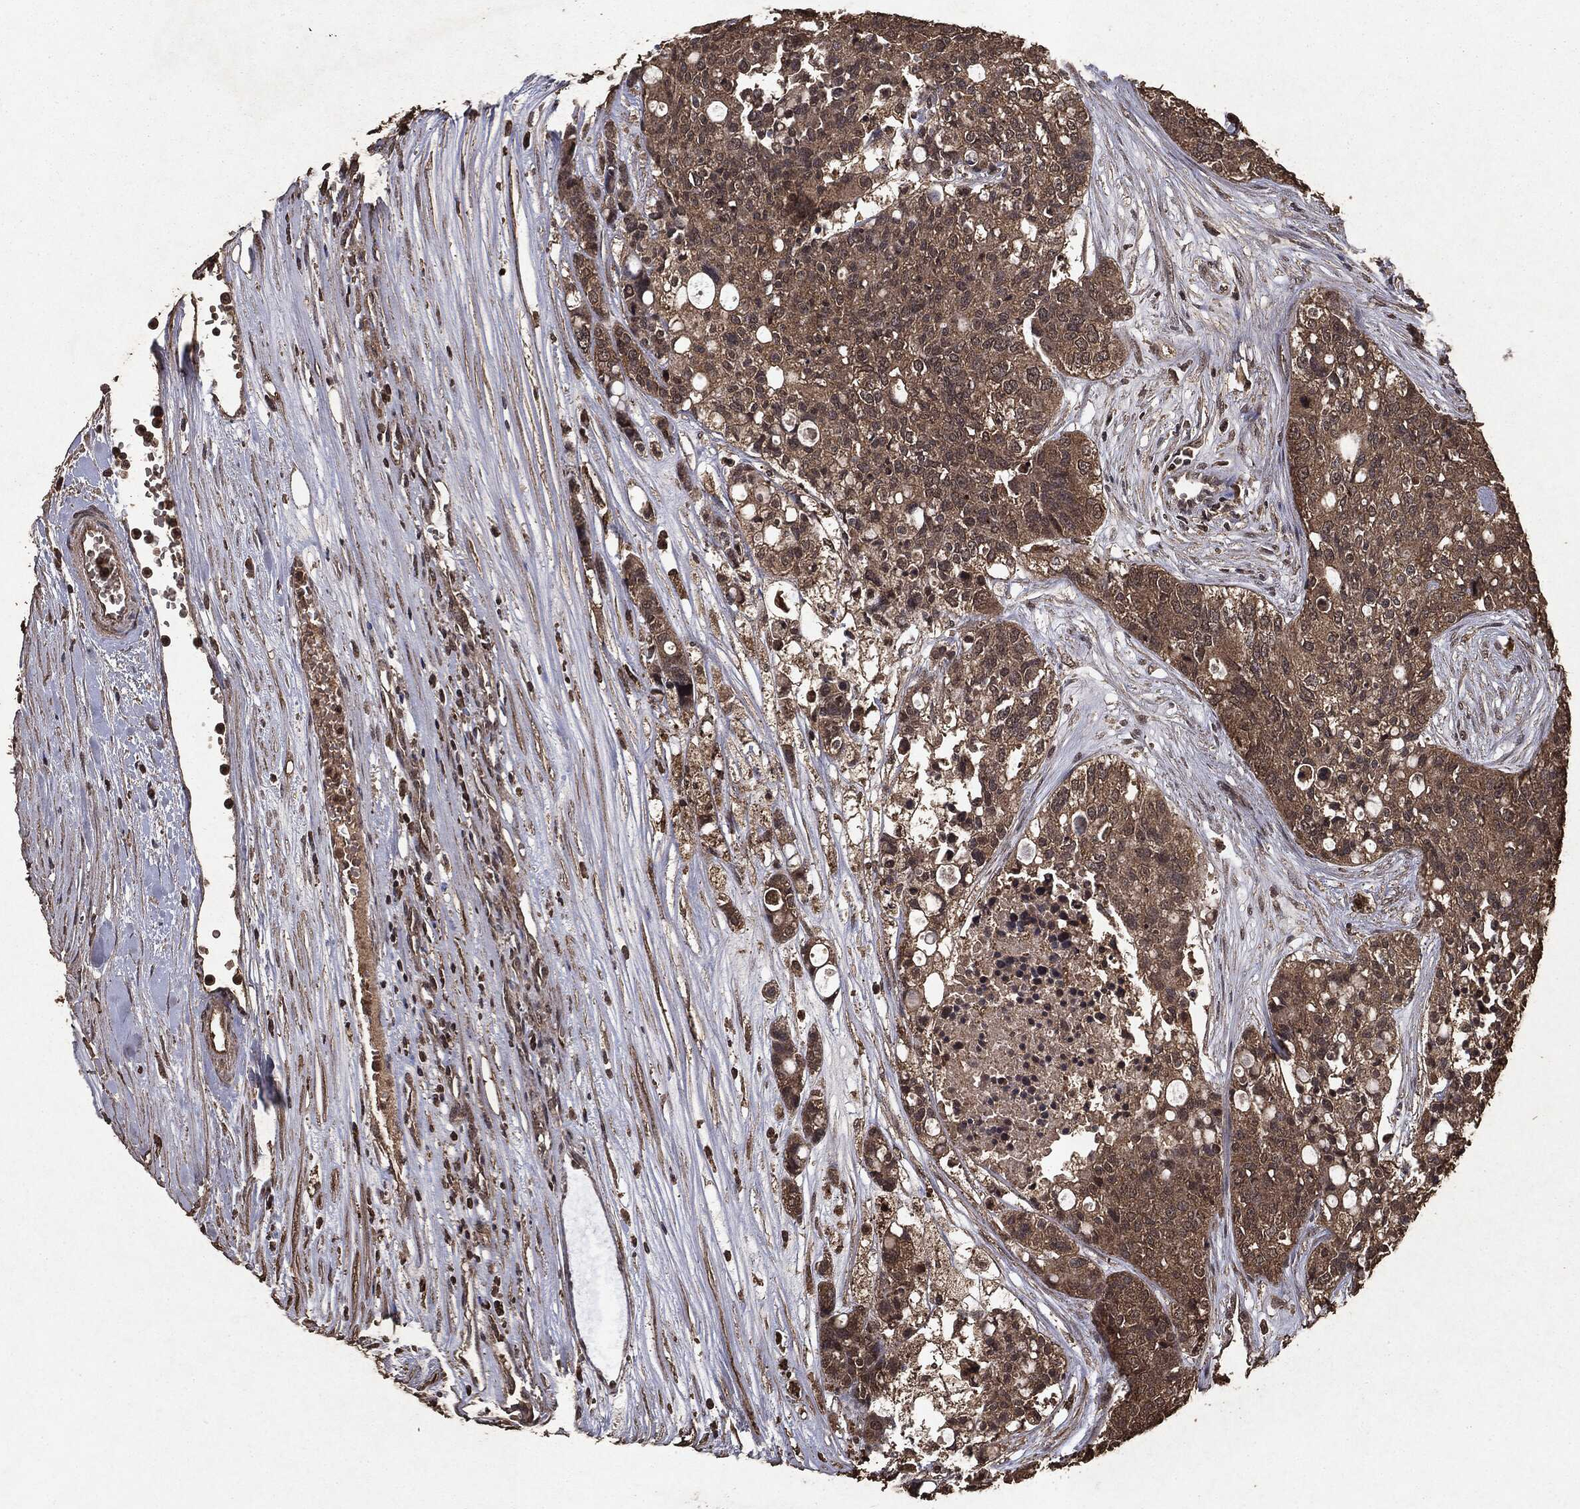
{"staining": {"intensity": "moderate", "quantity": ">75%", "location": "cytoplasmic/membranous"}, "tissue": "carcinoid", "cell_type": "Tumor cells", "image_type": "cancer", "snomed": [{"axis": "morphology", "description": "Carcinoid, malignant, NOS"}, {"axis": "topography", "description": "Colon"}], "caption": "A histopathology image of malignant carcinoid stained for a protein demonstrates moderate cytoplasmic/membranous brown staining in tumor cells. Nuclei are stained in blue.", "gene": "NME1", "patient": {"sex": "male", "age": 81}}